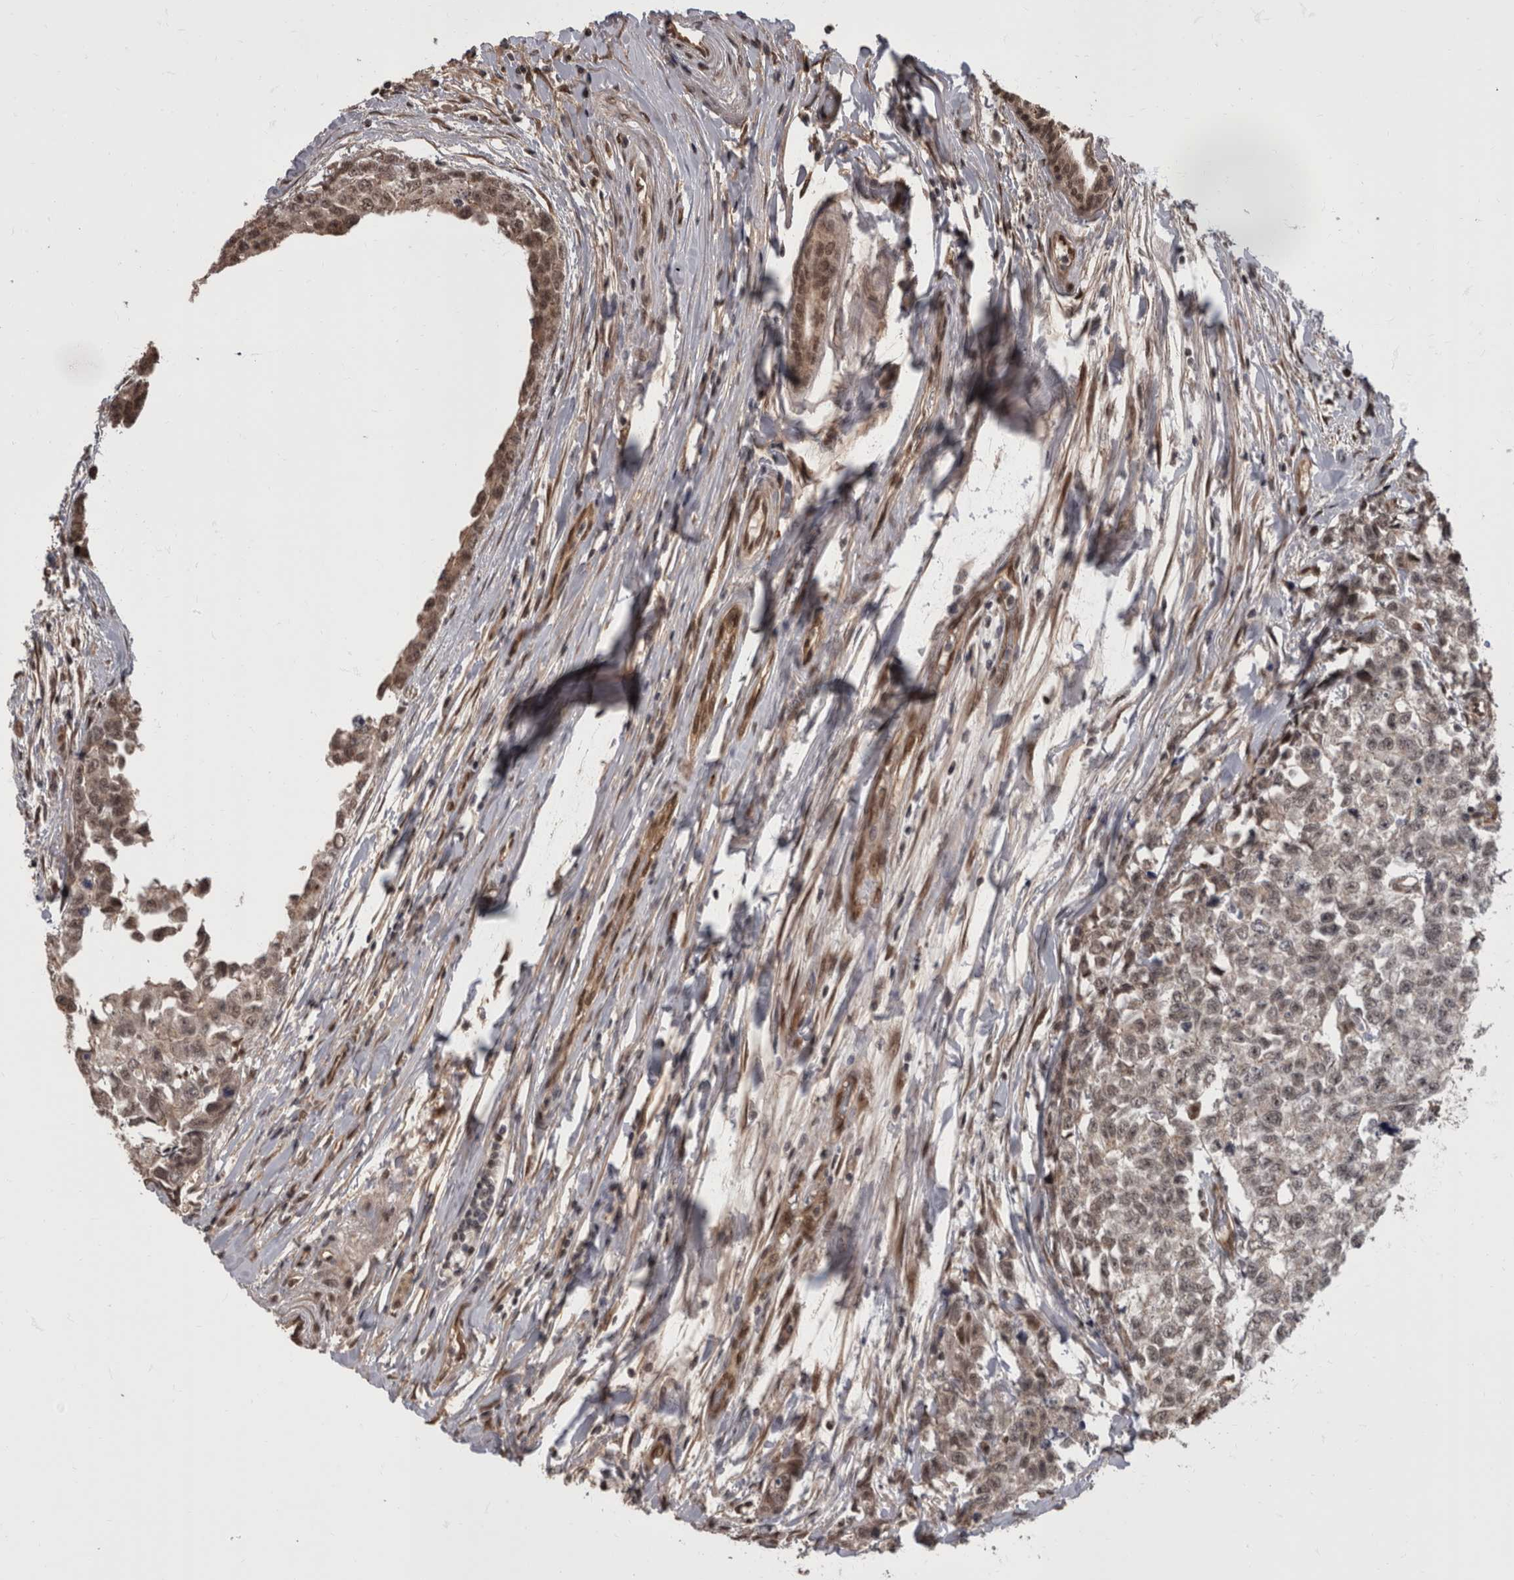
{"staining": {"intensity": "weak", "quantity": ">75%", "location": "nuclear"}, "tissue": "testis cancer", "cell_type": "Tumor cells", "image_type": "cancer", "snomed": [{"axis": "morphology", "description": "Carcinoma, Embryonal, NOS"}, {"axis": "topography", "description": "Testis"}], "caption": "Human embryonal carcinoma (testis) stained with a protein marker demonstrates weak staining in tumor cells.", "gene": "AKT3", "patient": {"sex": "male", "age": 28}}